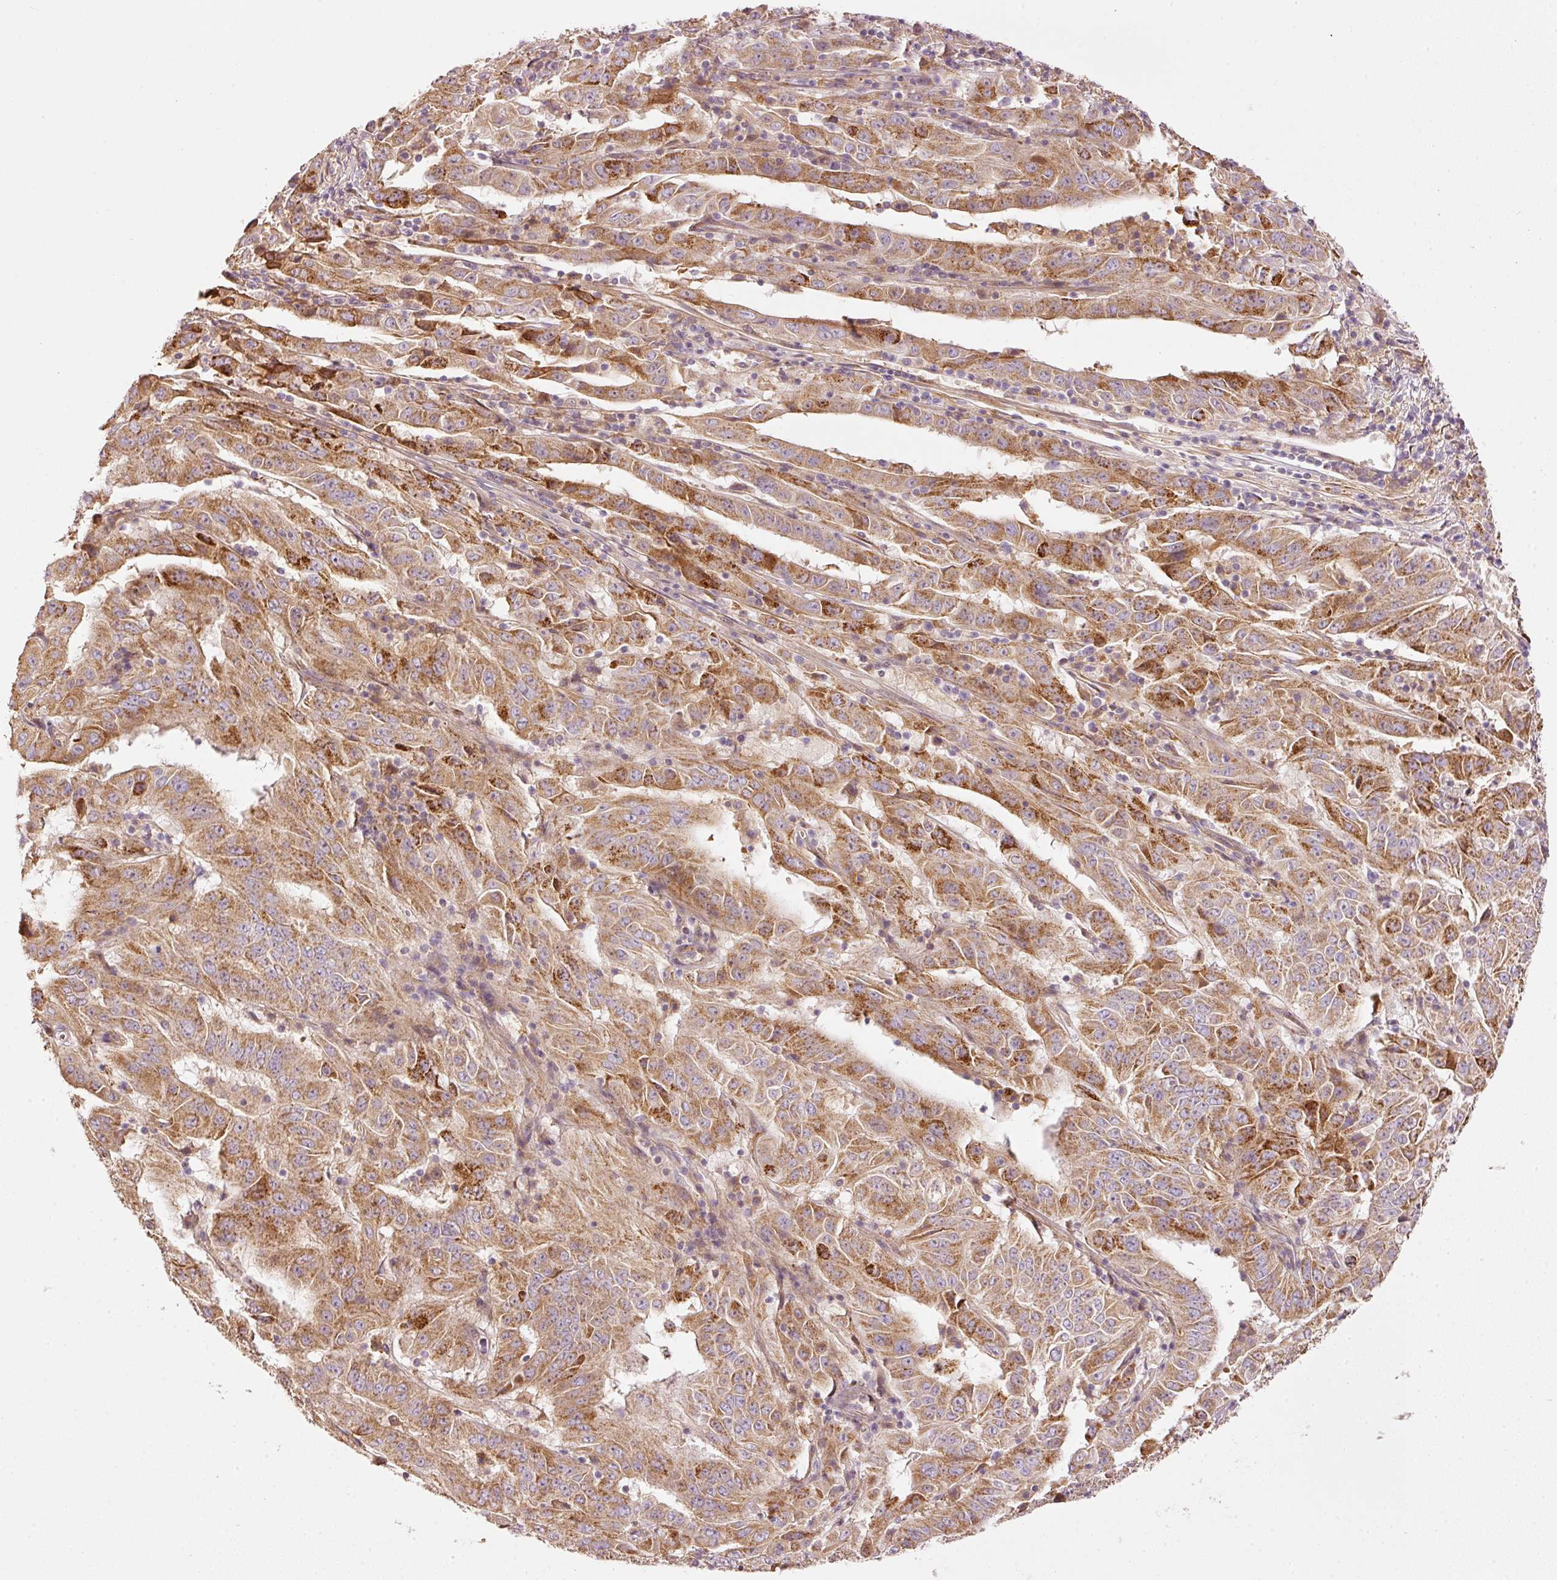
{"staining": {"intensity": "moderate", "quantity": ">75%", "location": "cytoplasmic/membranous"}, "tissue": "pancreatic cancer", "cell_type": "Tumor cells", "image_type": "cancer", "snomed": [{"axis": "morphology", "description": "Adenocarcinoma, NOS"}, {"axis": "topography", "description": "Pancreas"}], "caption": "Pancreatic adenocarcinoma stained with a protein marker shows moderate staining in tumor cells.", "gene": "SERPING1", "patient": {"sex": "male", "age": 63}}